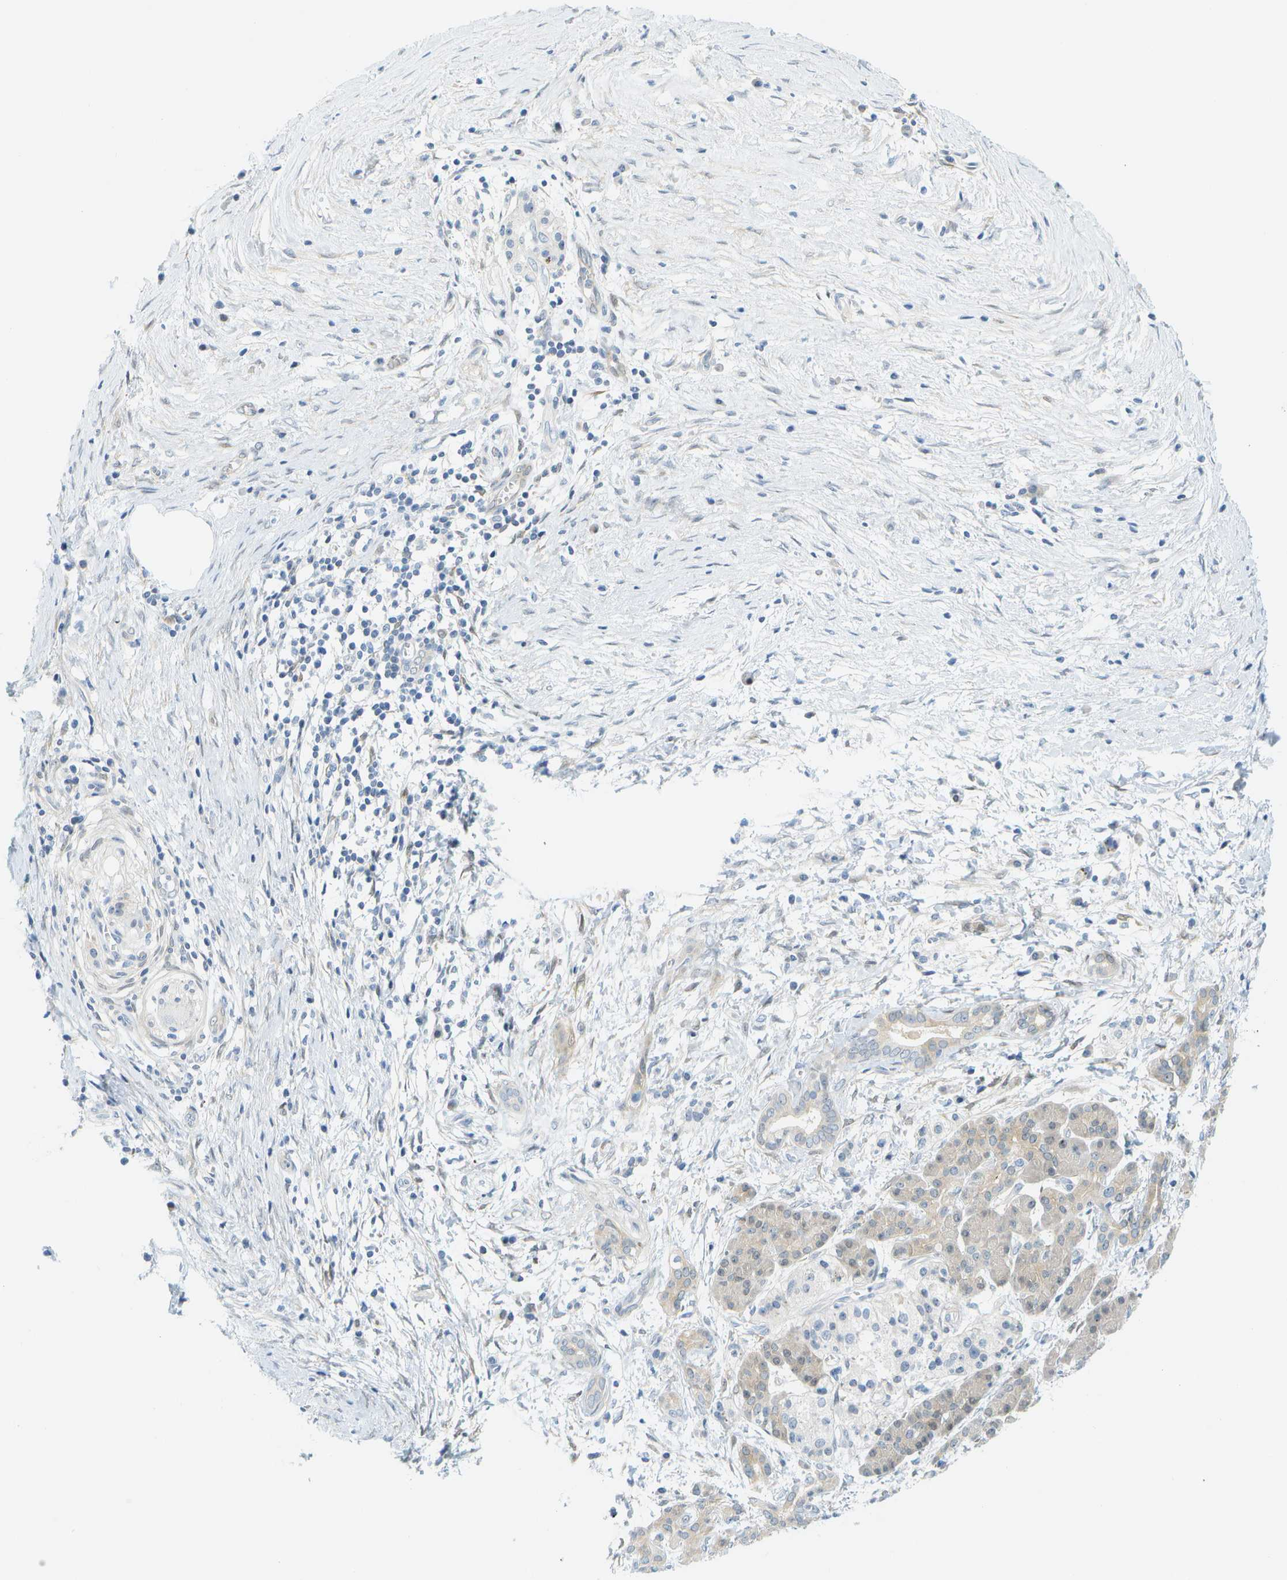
{"staining": {"intensity": "weak", "quantity": "<25%", "location": "cytoplasmic/membranous"}, "tissue": "pancreatic cancer", "cell_type": "Tumor cells", "image_type": "cancer", "snomed": [{"axis": "morphology", "description": "Adenocarcinoma, NOS"}, {"axis": "topography", "description": "Pancreas"}], "caption": "The micrograph demonstrates no significant staining in tumor cells of adenocarcinoma (pancreatic).", "gene": "CUL9", "patient": {"sex": "female", "age": 70}}